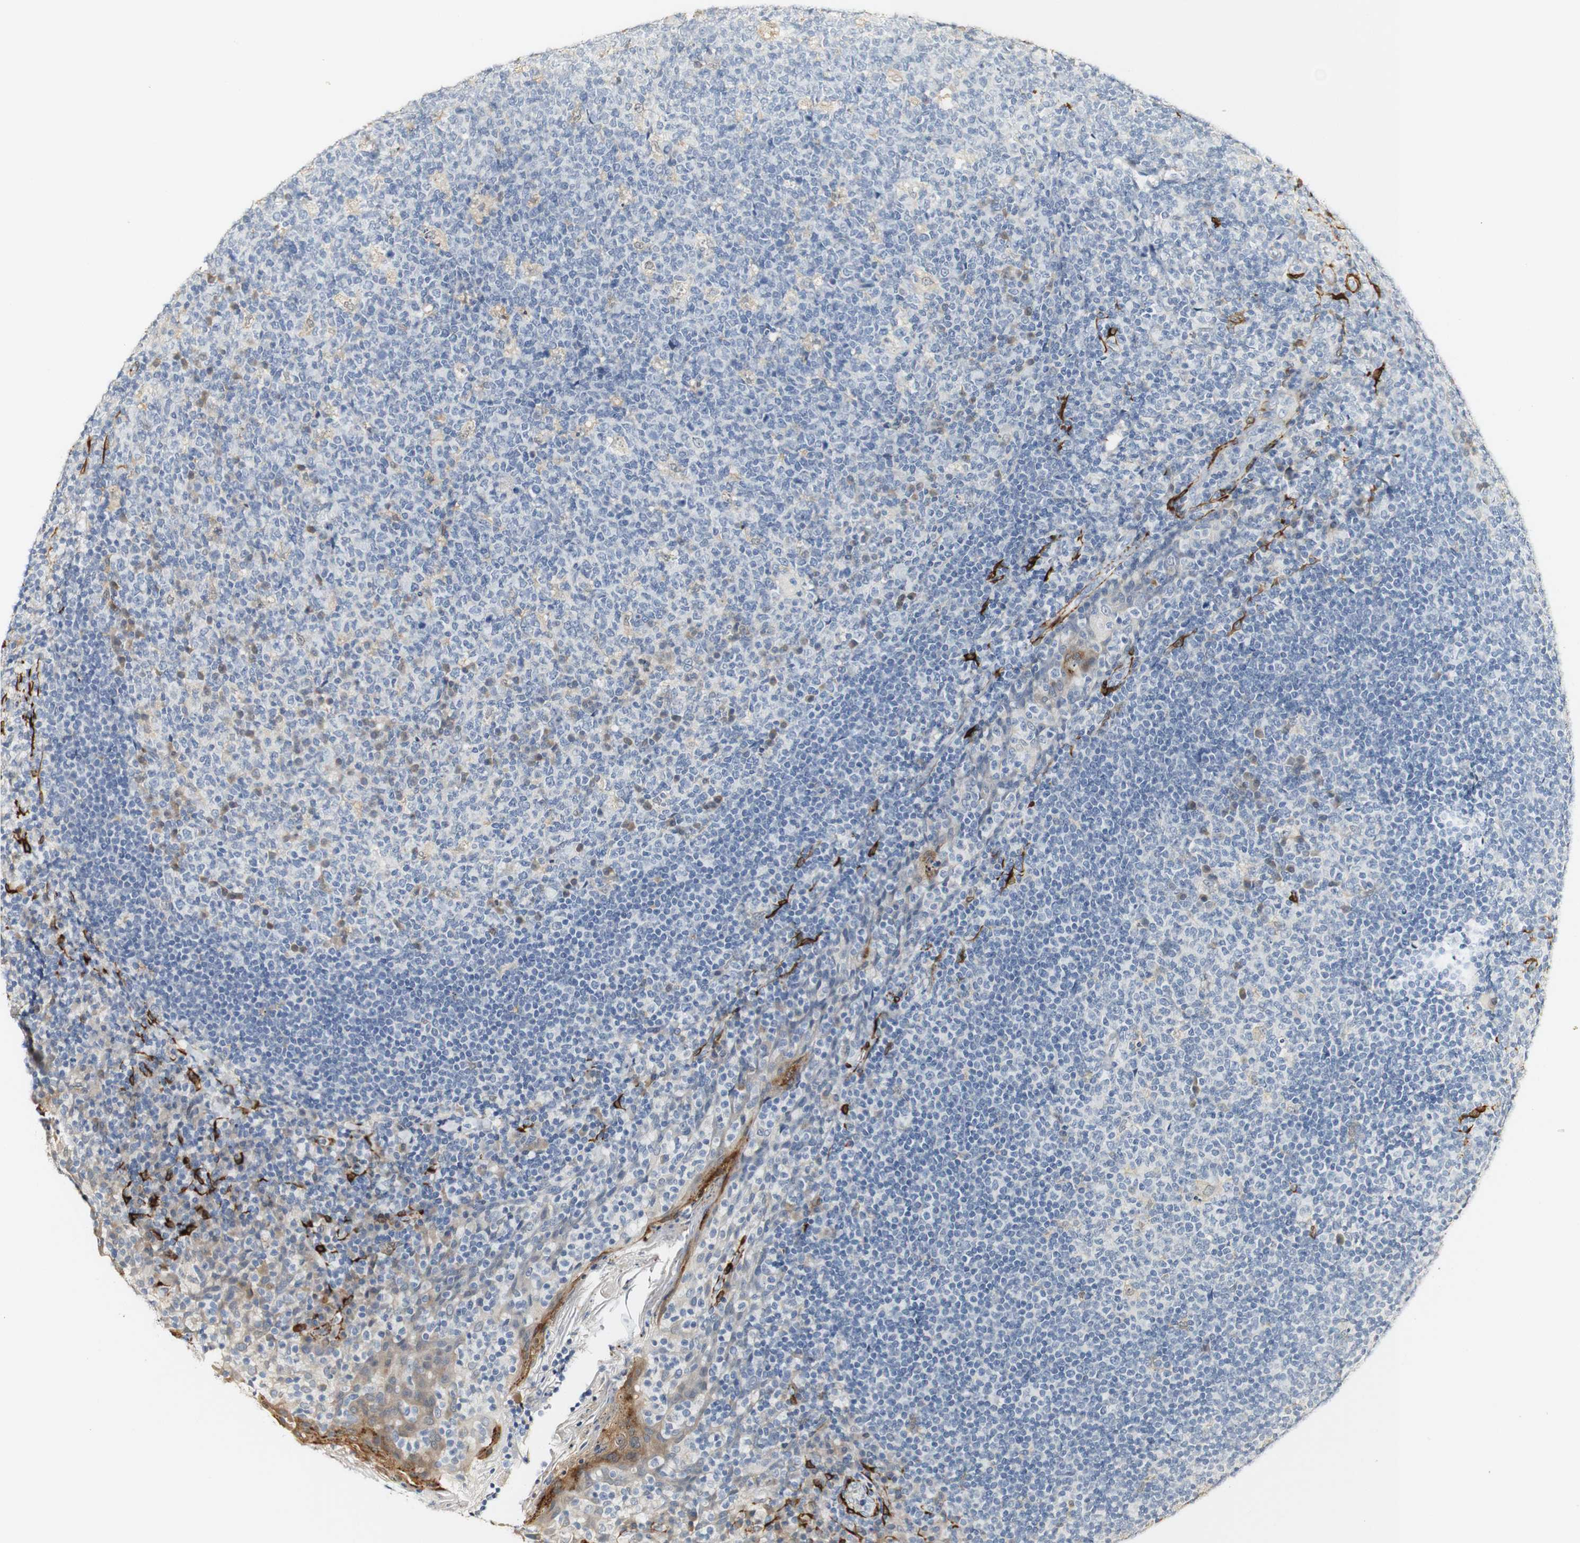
{"staining": {"intensity": "weak", "quantity": "<25%", "location": "cytoplasmic/membranous"}, "tissue": "tonsil", "cell_type": "Germinal center cells", "image_type": "normal", "snomed": [{"axis": "morphology", "description": "Normal tissue, NOS"}, {"axis": "topography", "description": "Tonsil"}], "caption": "The immunohistochemistry (IHC) micrograph has no significant expression in germinal center cells of tonsil. (DAB immunohistochemistry with hematoxylin counter stain).", "gene": "FMO3", "patient": {"sex": "male", "age": 17}}